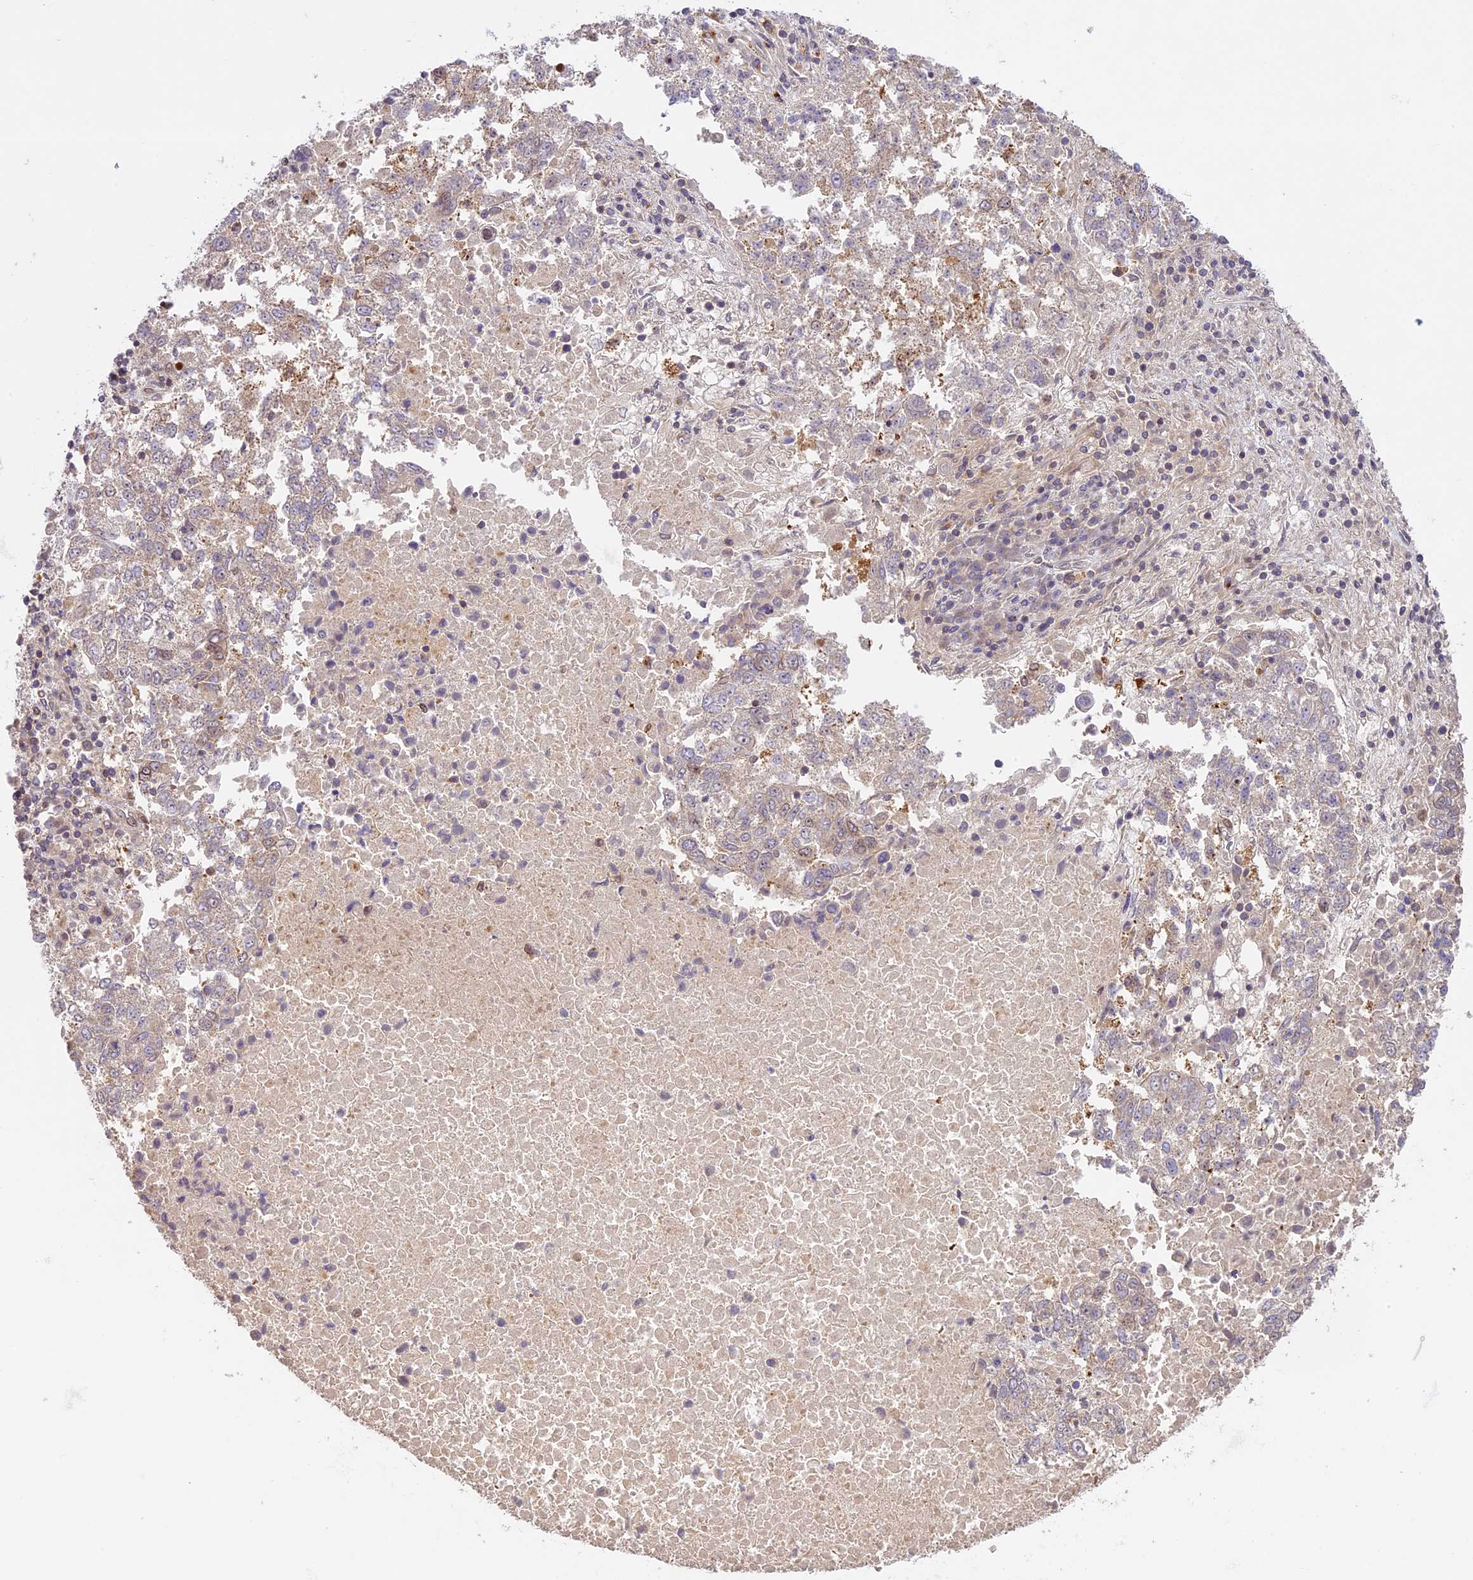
{"staining": {"intensity": "weak", "quantity": "<25%", "location": "cytoplasmic/membranous,nuclear"}, "tissue": "lung cancer", "cell_type": "Tumor cells", "image_type": "cancer", "snomed": [{"axis": "morphology", "description": "Squamous cell carcinoma, NOS"}, {"axis": "topography", "description": "Lung"}], "caption": "Histopathology image shows no protein positivity in tumor cells of squamous cell carcinoma (lung) tissue.", "gene": "DGKH", "patient": {"sex": "male", "age": 73}}